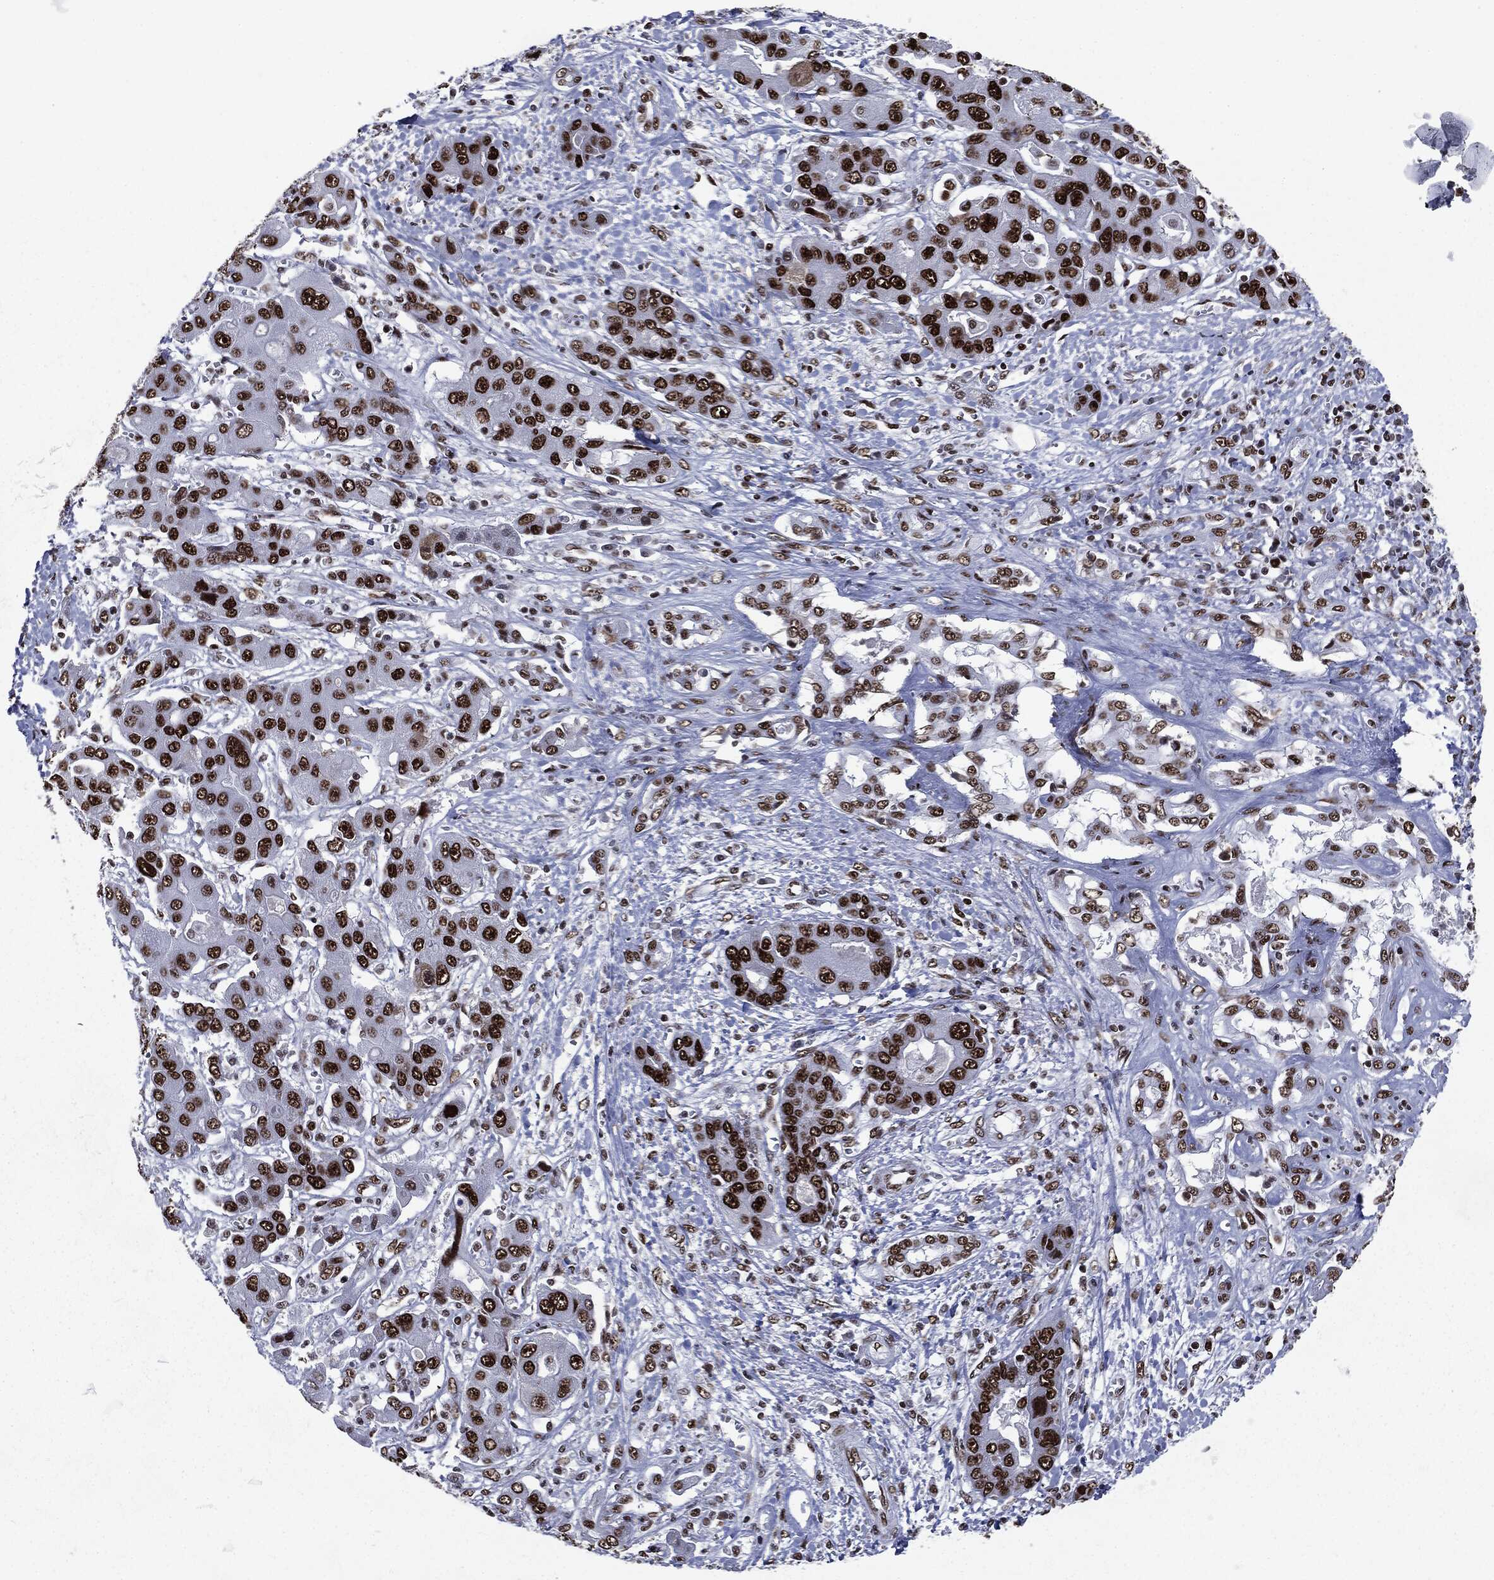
{"staining": {"intensity": "strong", "quantity": ">75%", "location": "nuclear"}, "tissue": "liver cancer", "cell_type": "Tumor cells", "image_type": "cancer", "snomed": [{"axis": "morphology", "description": "Cholangiocarcinoma"}, {"axis": "topography", "description": "Liver"}], "caption": "High-power microscopy captured an IHC histopathology image of cholangiocarcinoma (liver), revealing strong nuclear expression in approximately >75% of tumor cells. (brown staining indicates protein expression, while blue staining denotes nuclei).", "gene": "MSH2", "patient": {"sex": "male", "age": 67}}